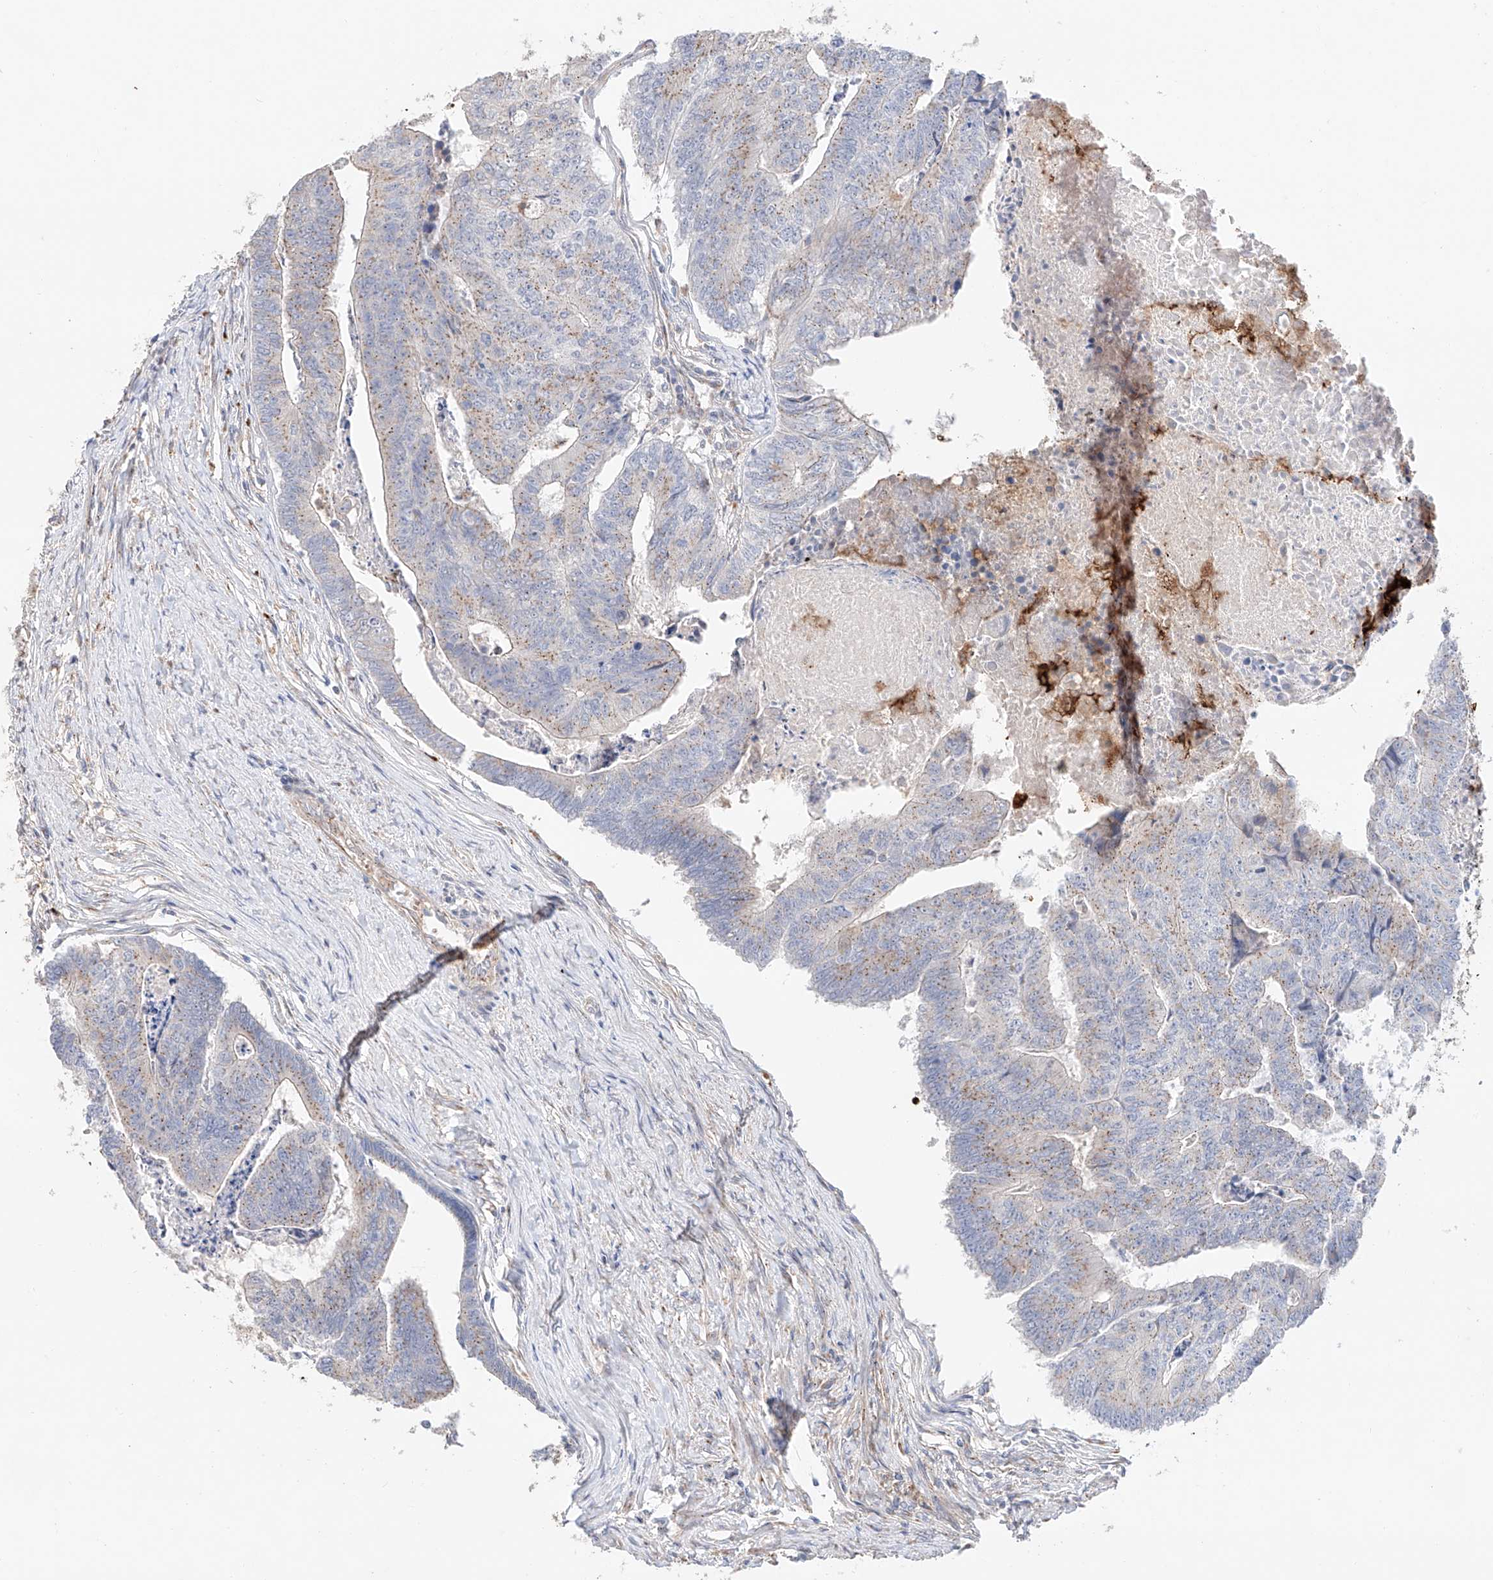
{"staining": {"intensity": "weak", "quantity": "25%-75%", "location": "cytoplasmic/membranous"}, "tissue": "colorectal cancer", "cell_type": "Tumor cells", "image_type": "cancer", "snomed": [{"axis": "morphology", "description": "Adenocarcinoma, NOS"}, {"axis": "topography", "description": "Colon"}], "caption": "IHC staining of colorectal adenocarcinoma, which demonstrates low levels of weak cytoplasmic/membranous expression in about 25%-75% of tumor cells indicating weak cytoplasmic/membranous protein expression. The staining was performed using DAB (brown) for protein detection and nuclei were counterstained in hematoxylin (blue).", "gene": "MOSPD1", "patient": {"sex": "female", "age": 67}}